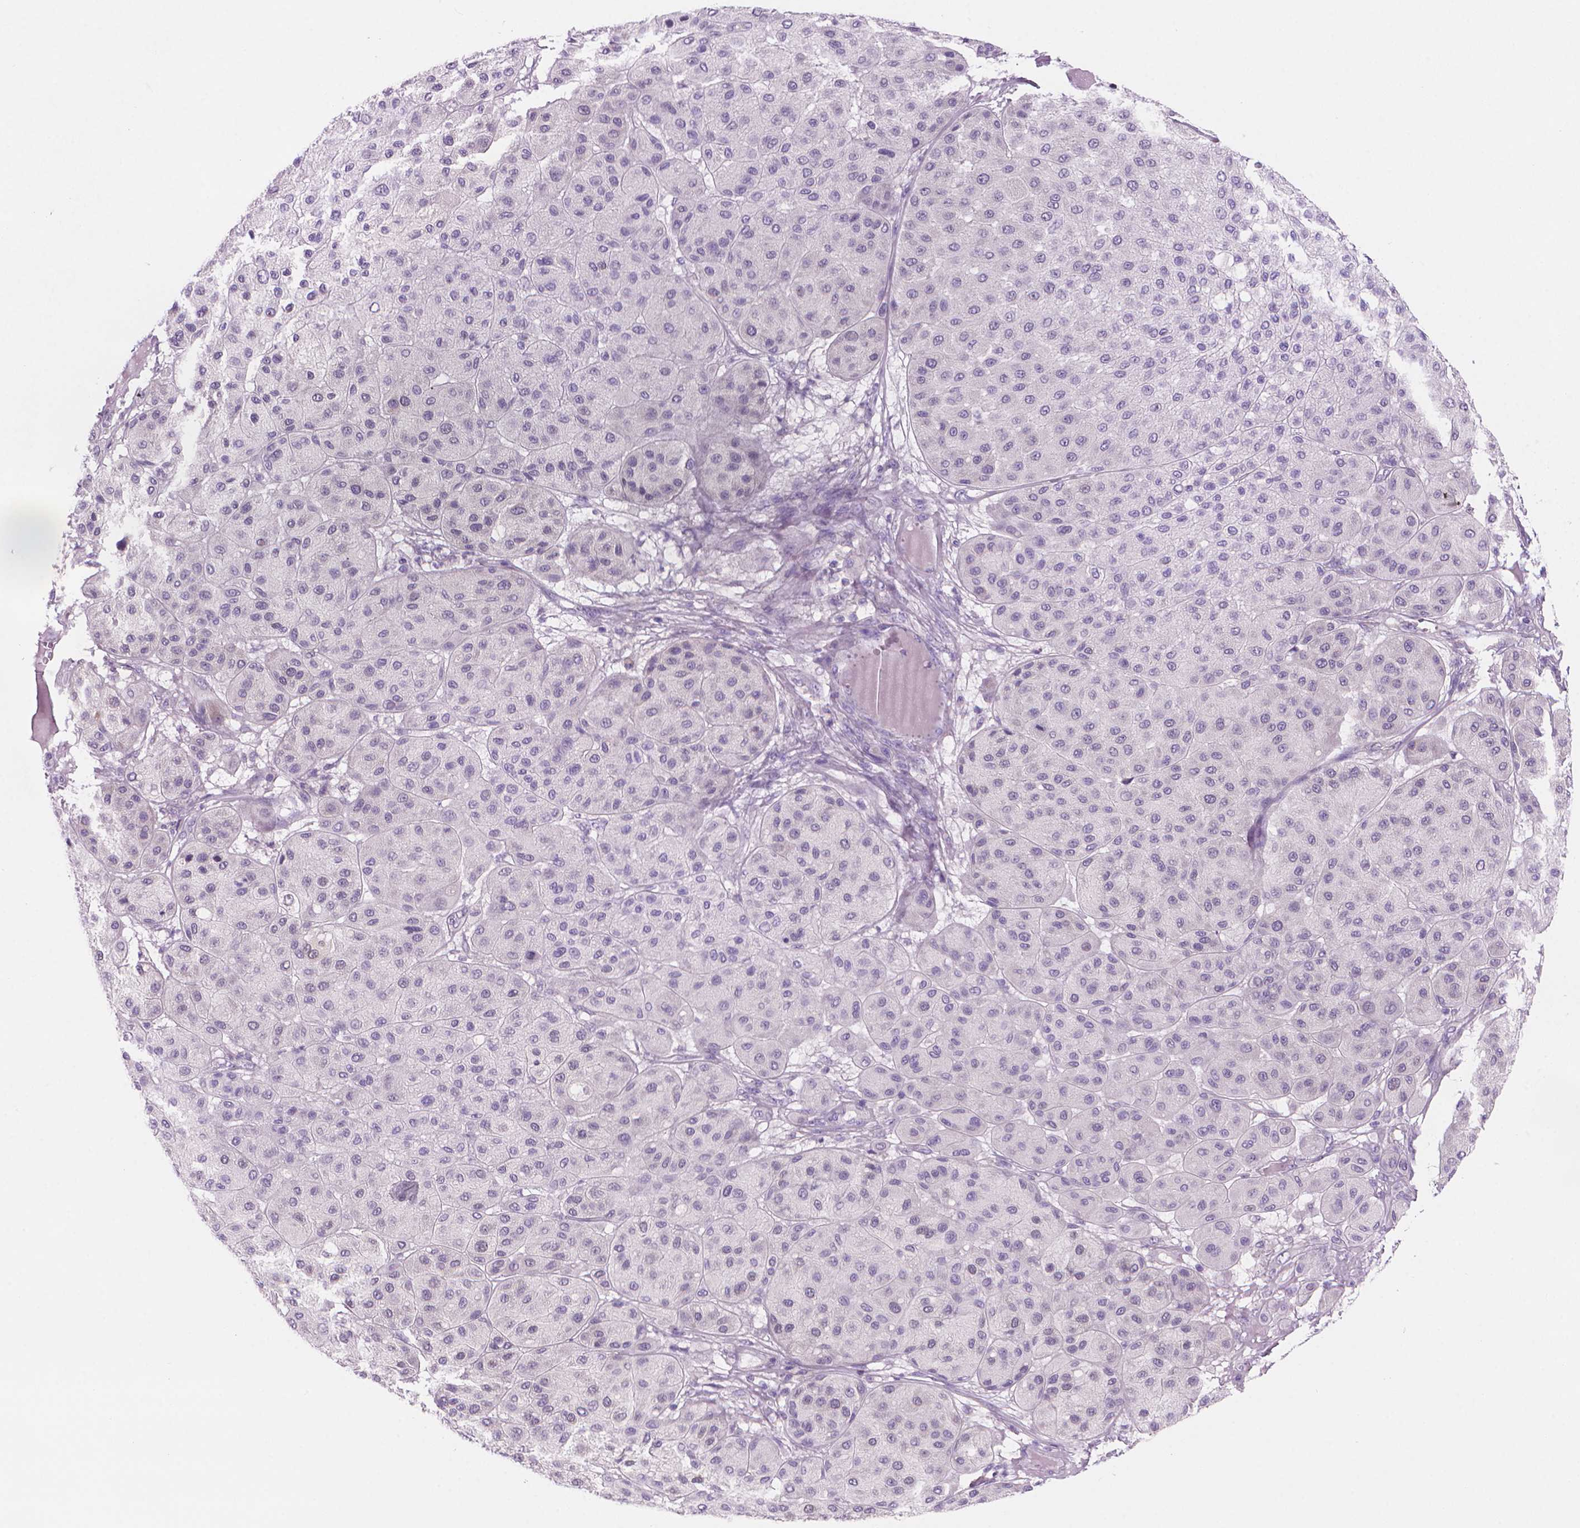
{"staining": {"intensity": "negative", "quantity": "none", "location": "none"}, "tissue": "melanoma", "cell_type": "Tumor cells", "image_type": "cancer", "snomed": [{"axis": "morphology", "description": "Malignant melanoma, Metastatic site"}, {"axis": "topography", "description": "Smooth muscle"}], "caption": "Immunohistochemical staining of human melanoma exhibits no significant staining in tumor cells.", "gene": "ENSG00000187186", "patient": {"sex": "male", "age": 41}}